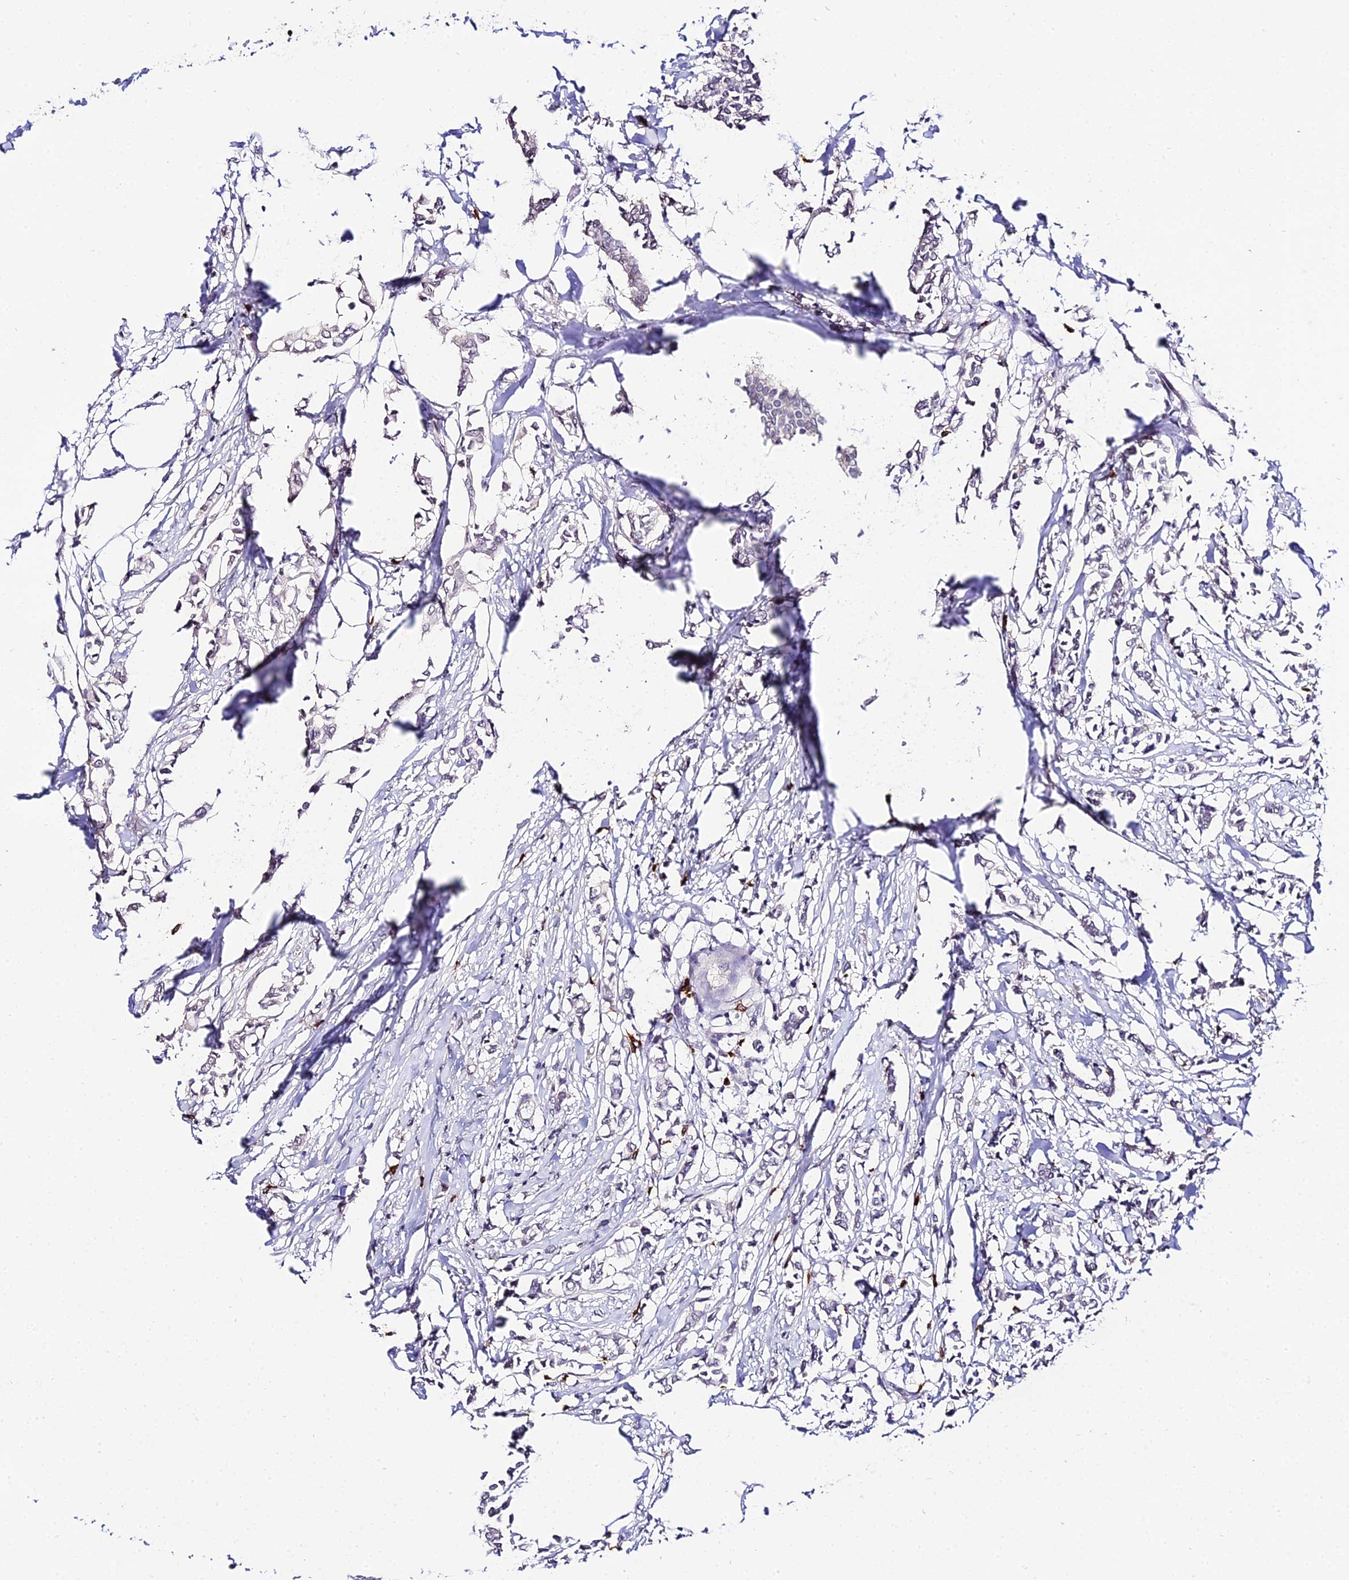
{"staining": {"intensity": "negative", "quantity": "none", "location": "none"}, "tissue": "breast cancer", "cell_type": "Tumor cells", "image_type": "cancer", "snomed": [{"axis": "morphology", "description": "Duct carcinoma"}, {"axis": "topography", "description": "Breast"}], "caption": "This photomicrograph is of invasive ductal carcinoma (breast) stained with immunohistochemistry (IHC) to label a protein in brown with the nuclei are counter-stained blue. There is no expression in tumor cells. Brightfield microscopy of immunohistochemistry (IHC) stained with DAB (brown) and hematoxylin (blue), captured at high magnification.", "gene": "POLR2I", "patient": {"sex": "female", "age": 41}}